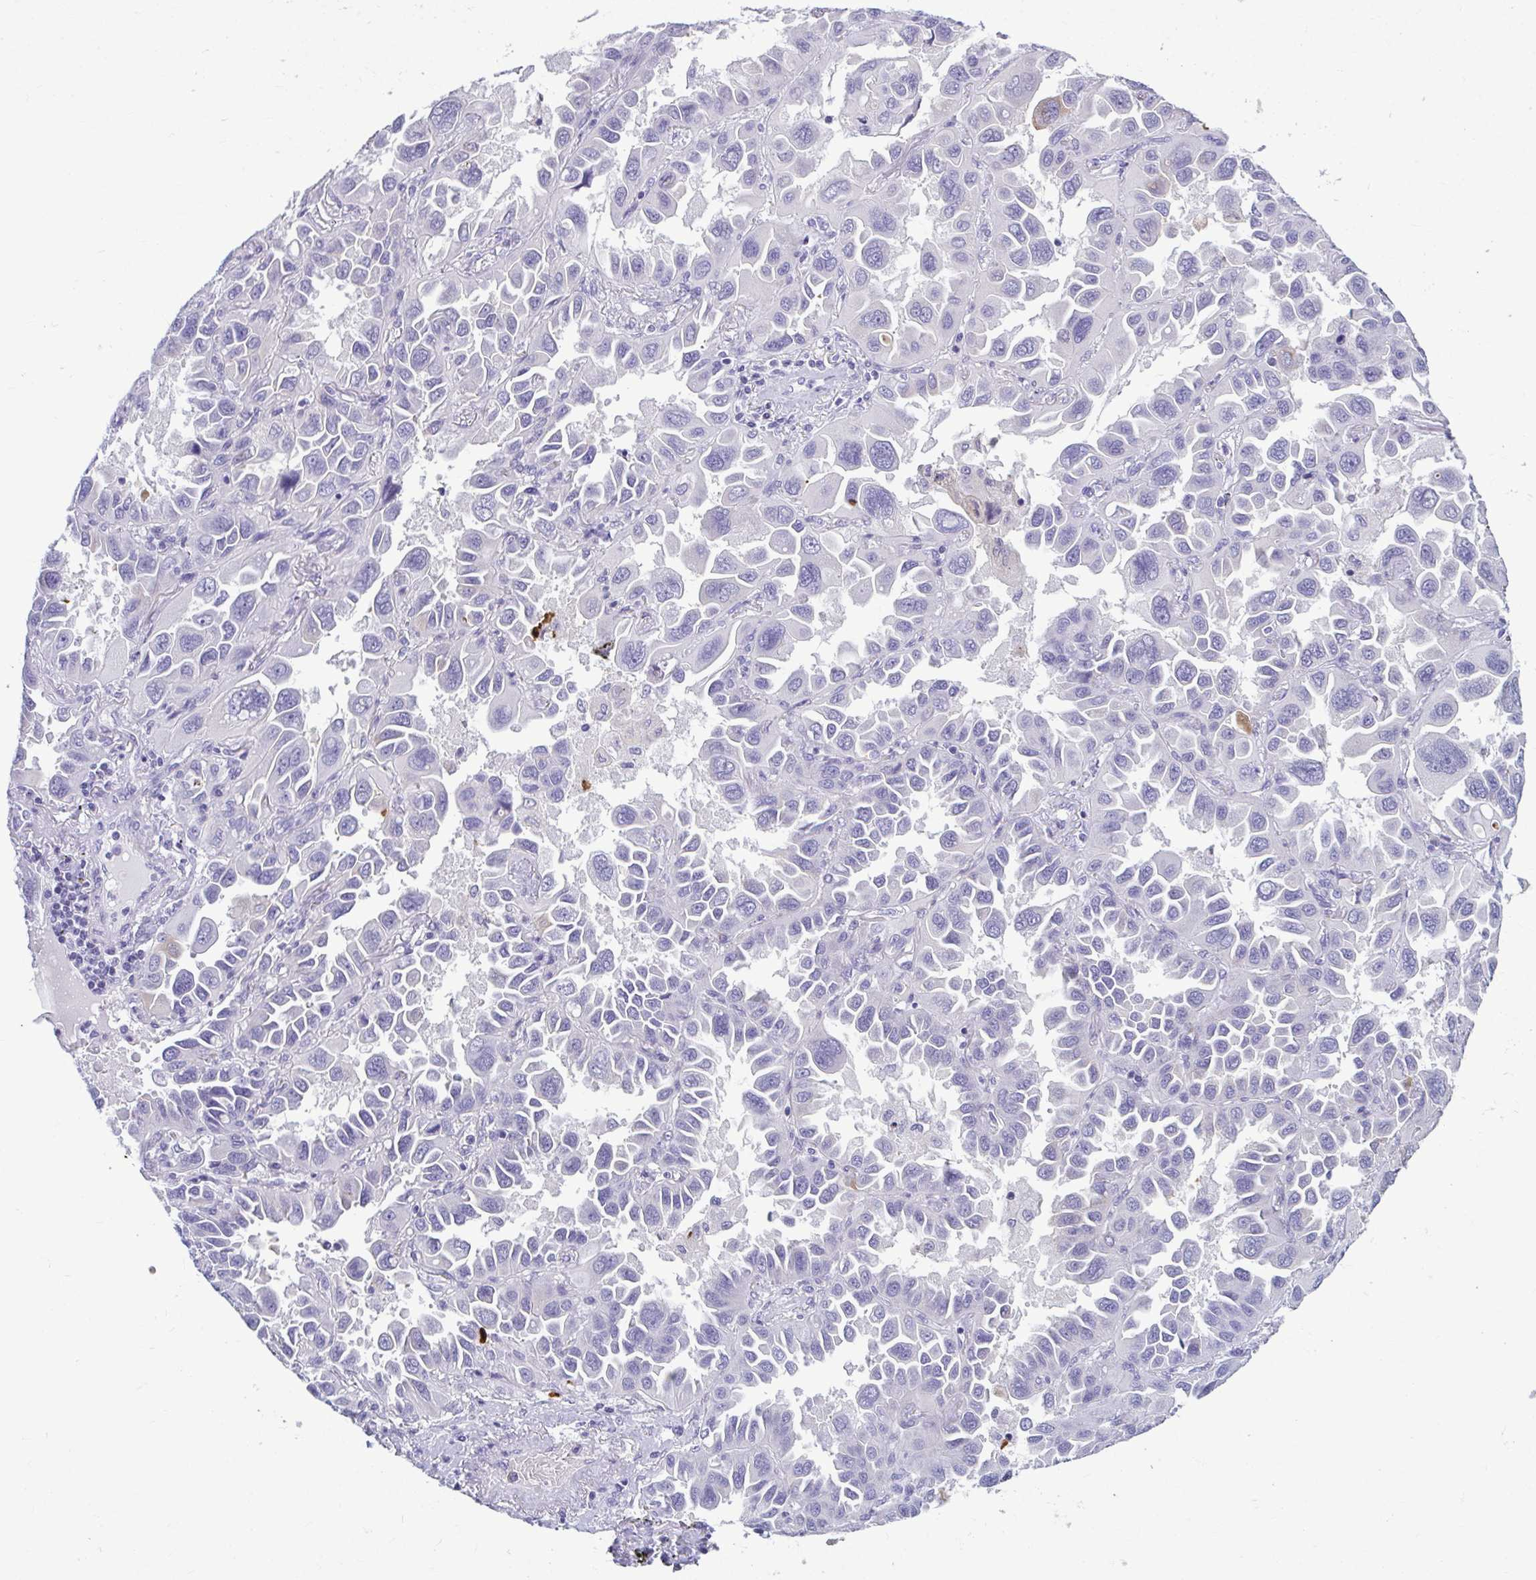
{"staining": {"intensity": "negative", "quantity": "none", "location": "none"}, "tissue": "lung cancer", "cell_type": "Tumor cells", "image_type": "cancer", "snomed": [{"axis": "morphology", "description": "Adenocarcinoma, NOS"}, {"axis": "topography", "description": "Lung"}], "caption": "DAB (3,3'-diaminobenzidine) immunohistochemical staining of lung adenocarcinoma reveals no significant positivity in tumor cells.", "gene": "SERPINI1", "patient": {"sex": "male", "age": 64}}